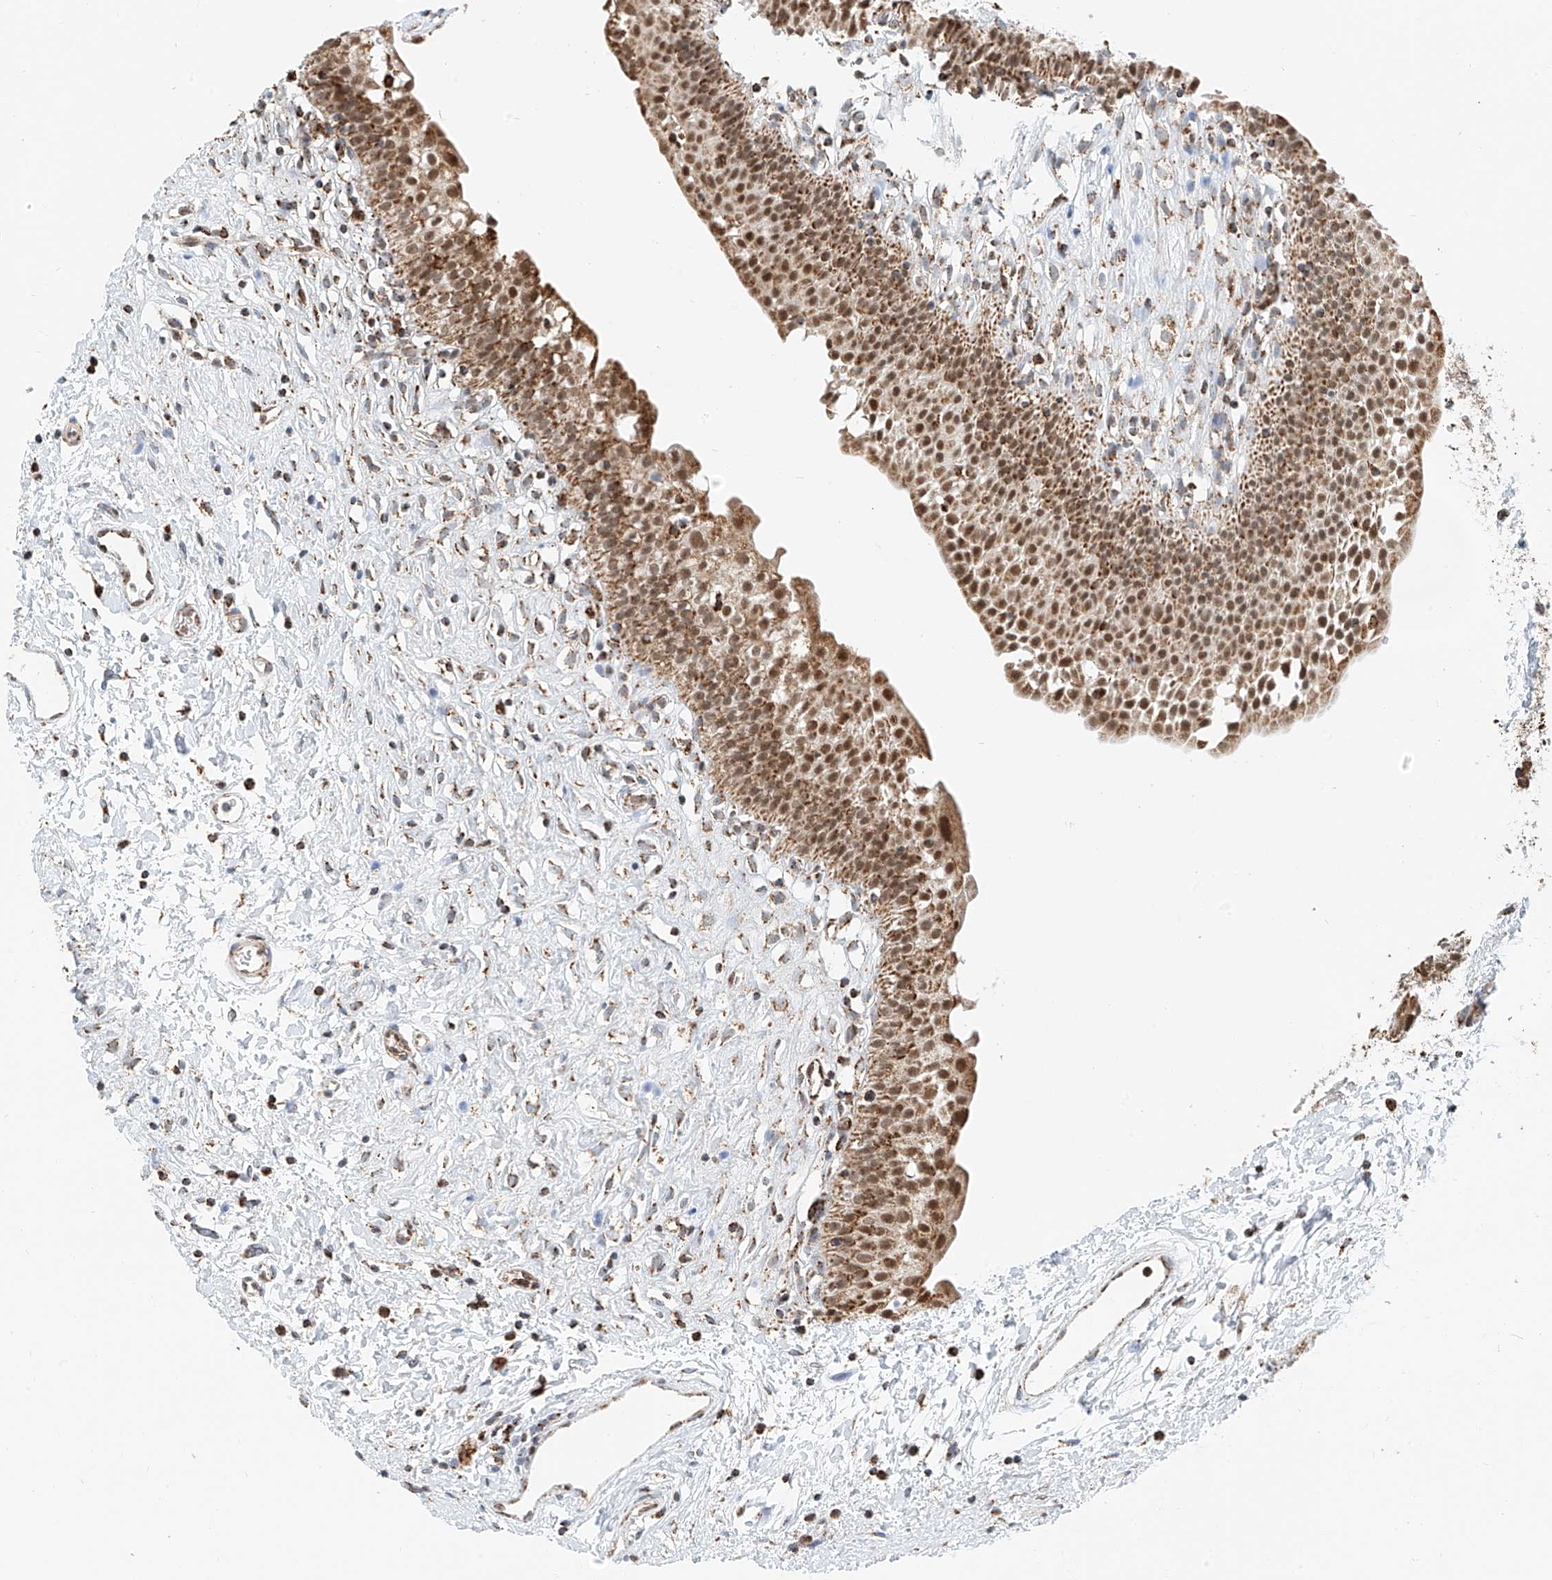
{"staining": {"intensity": "moderate", "quantity": ">75%", "location": "cytoplasmic/membranous,nuclear"}, "tissue": "urinary bladder", "cell_type": "Urothelial cells", "image_type": "normal", "snomed": [{"axis": "morphology", "description": "Normal tissue, NOS"}, {"axis": "topography", "description": "Urinary bladder"}], "caption": "Human urinary bladder stained for a protein (brown) exhibits moderate cytoplasmic/membranous,nuclear positive staining in about >75% of urothelial cells.", "gene": "PPA2", "patient": {"sex": "male", "age": 51}}